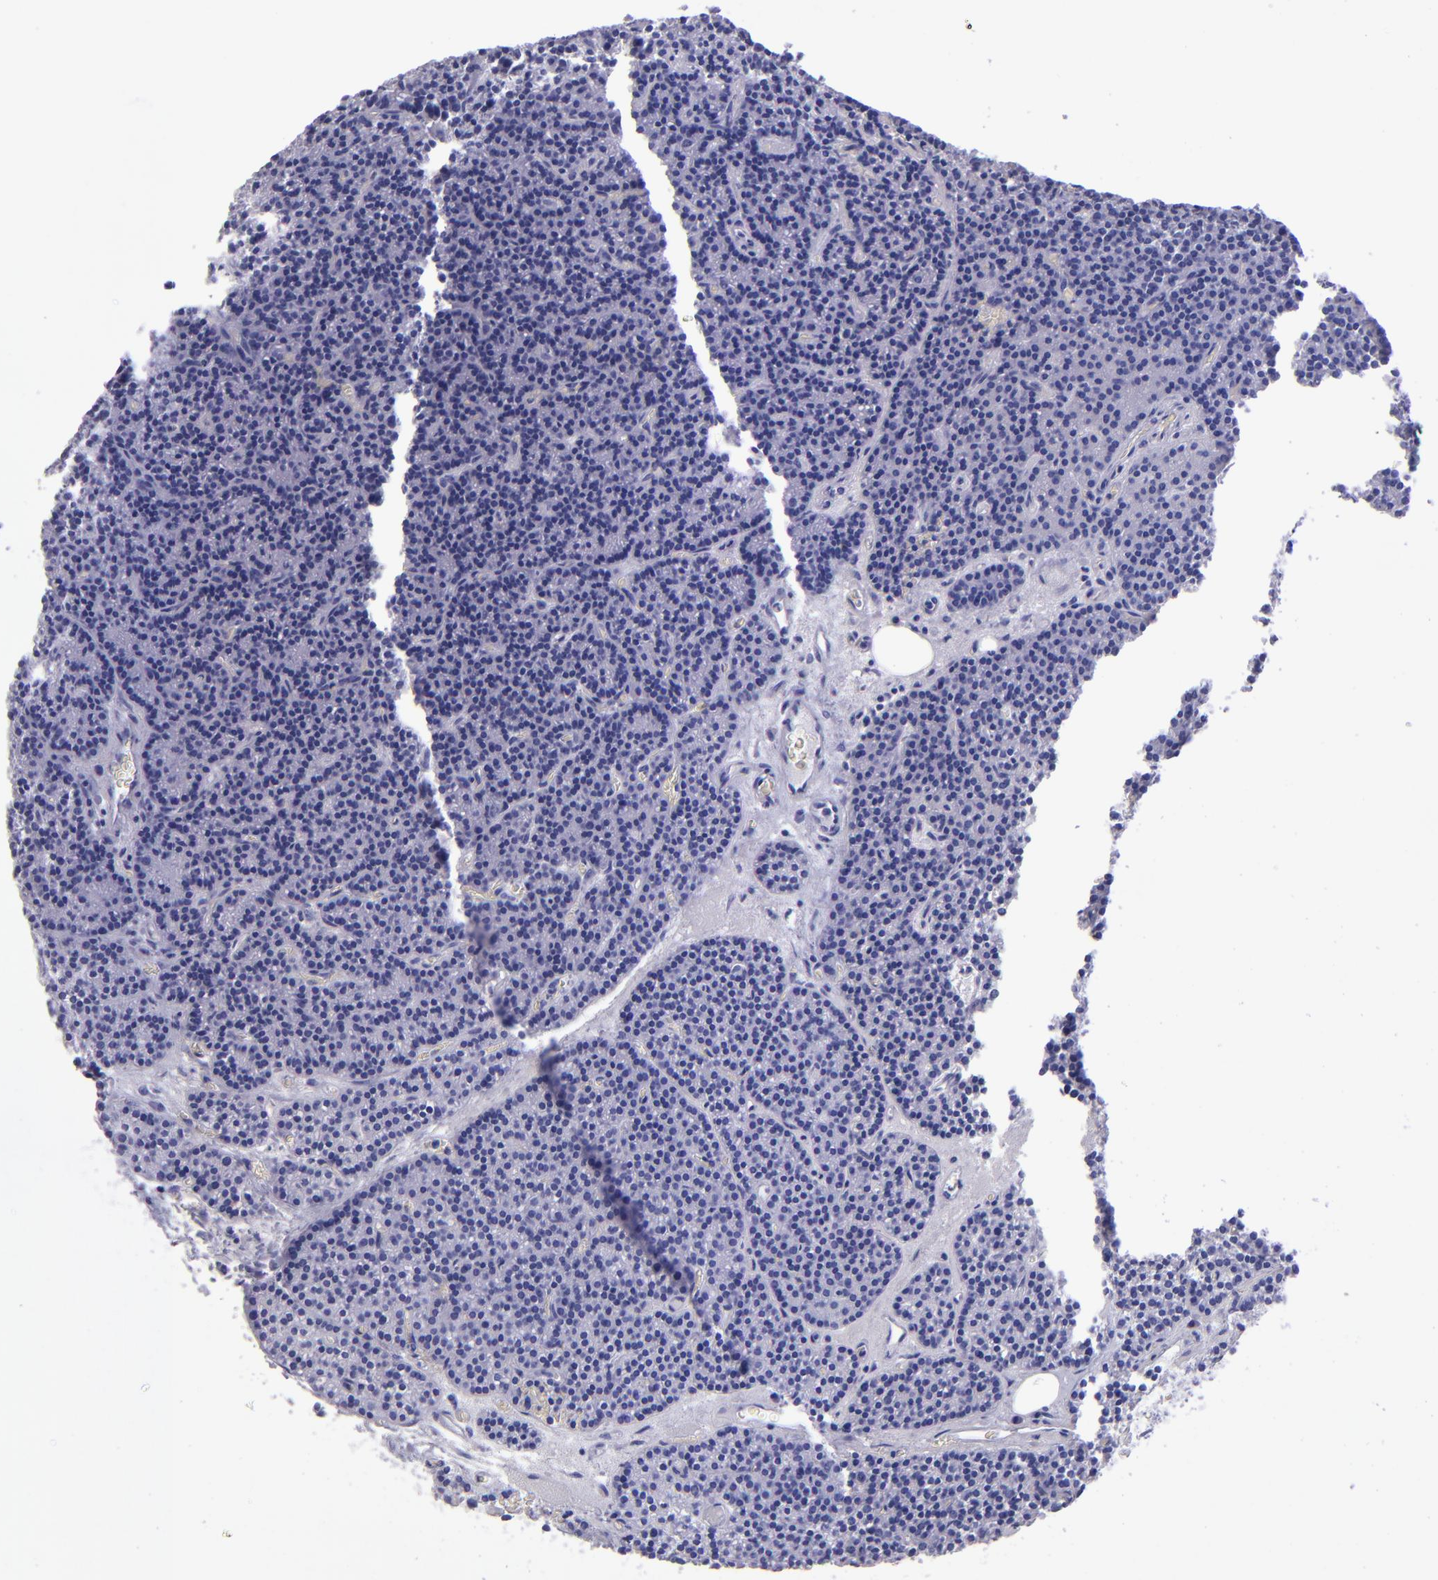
{"staining": {"intensity": "negative", "quantity": "none", "location": "none"}, "tissue": "parathyroid gland", "cell_type": "Glandular cells", "image_type": "normal", "snomed": [{"axis": "morphology", "description": "Normal tissue, NOS"}, {"axis": "topography", "description": "Parathyroid gland"}], "caption": "A micrograph of human parathyroid gland is negative for staining in glandular cells. (DAB (3,3'-diaminobenzidine) immunohistochemistry, high magnification).", "gene": "TYRP1", "patient": {"sex": "male", "age": 57}}